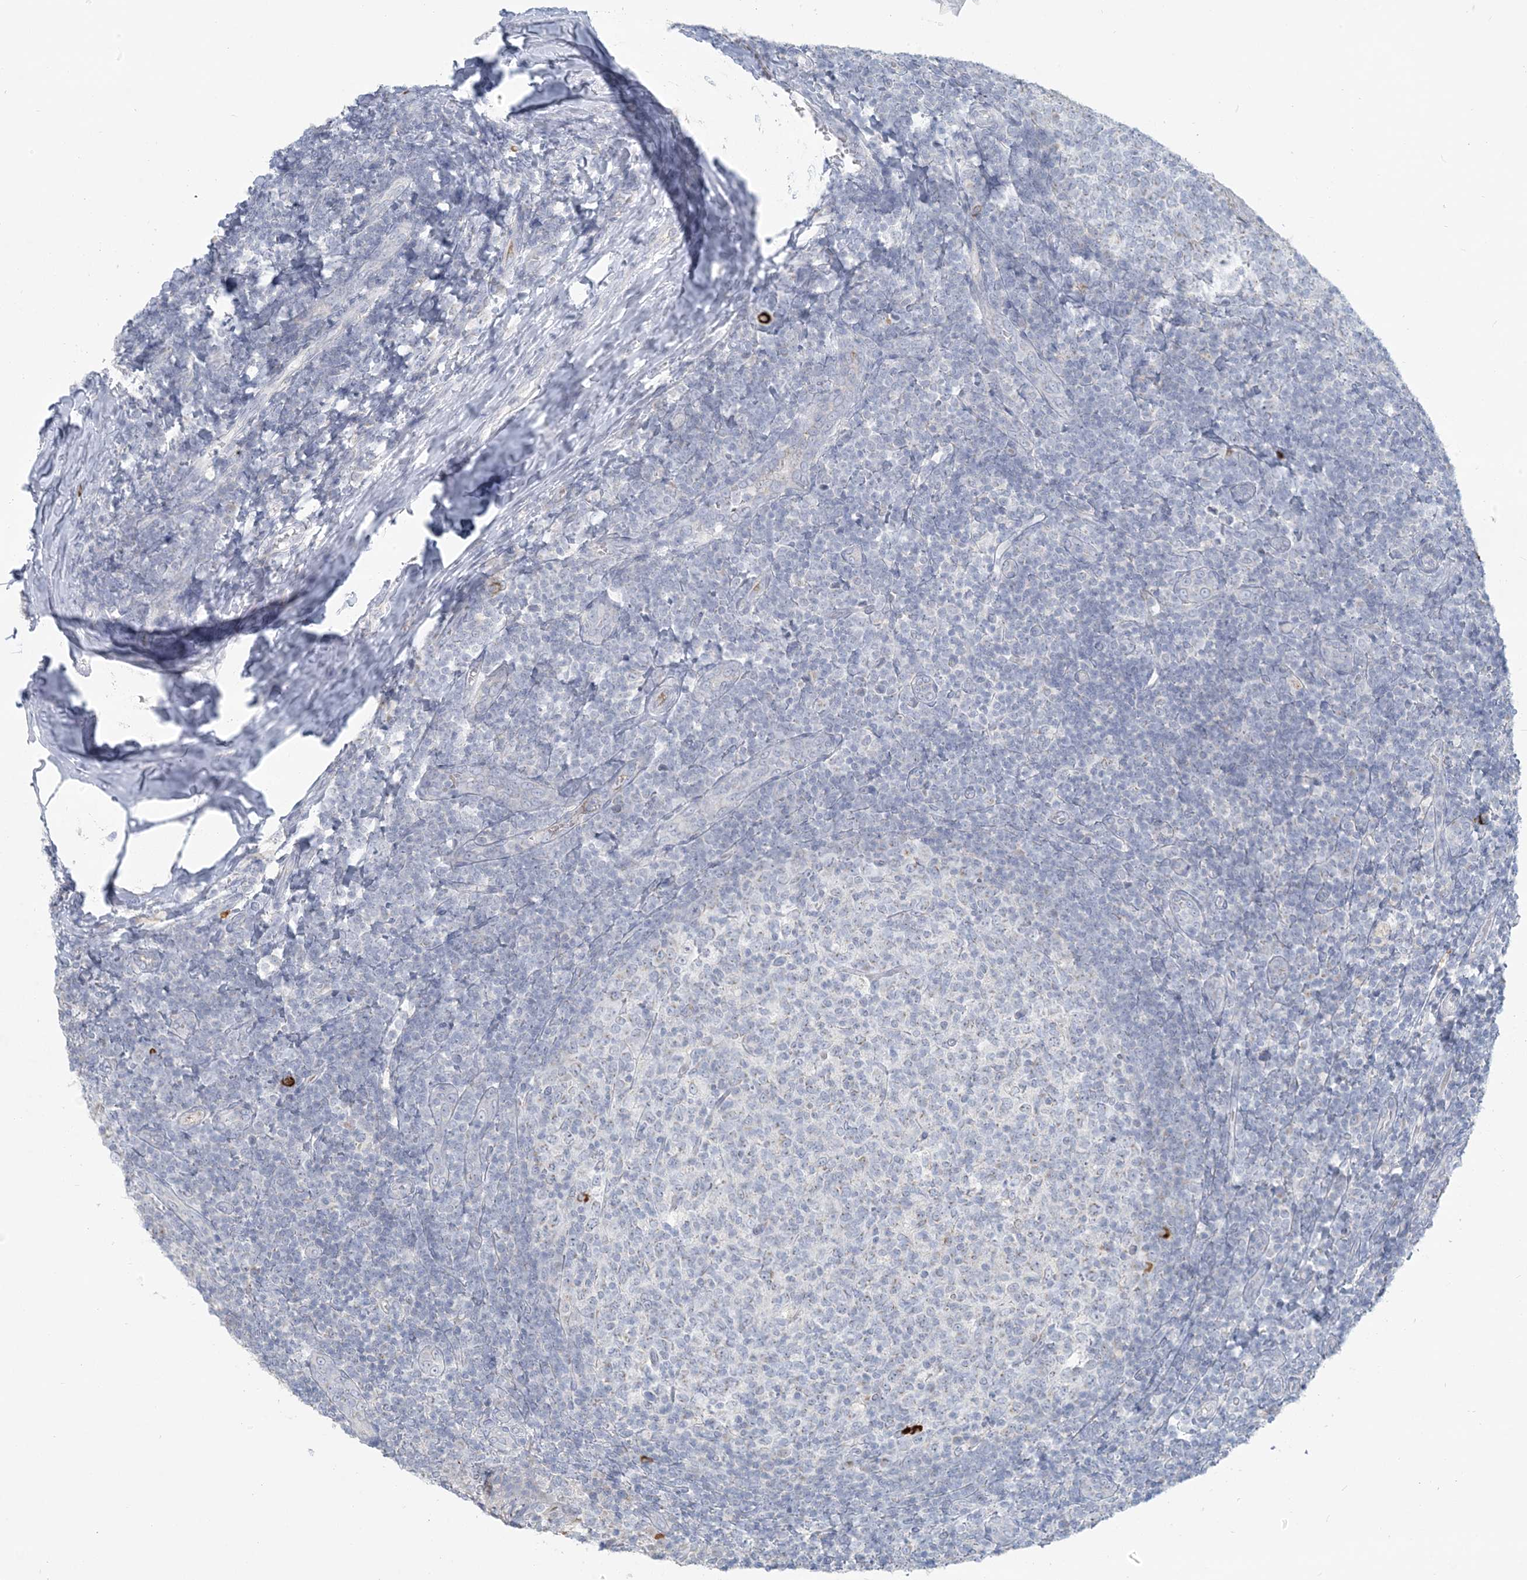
{"staining": {"intensity": "negative", "quantity": "none", "location": "none"}, "tissue": "tonsil", "cell_type": "Germinal center cells", "image_type": "normal", "snomed": [{"axis": "morphology", "description": "Normal tissue, NOS"}, {"axis": "topography", "description": "Tonsil"}], "caption": "DAB (3,3'-diaminobenzidine) immunohistochemical staining of unremarkable tonsil shows no significant expression in germinal center cells.", "gene": "SCML1", "patient": {"sex": "female", "age": 19}}